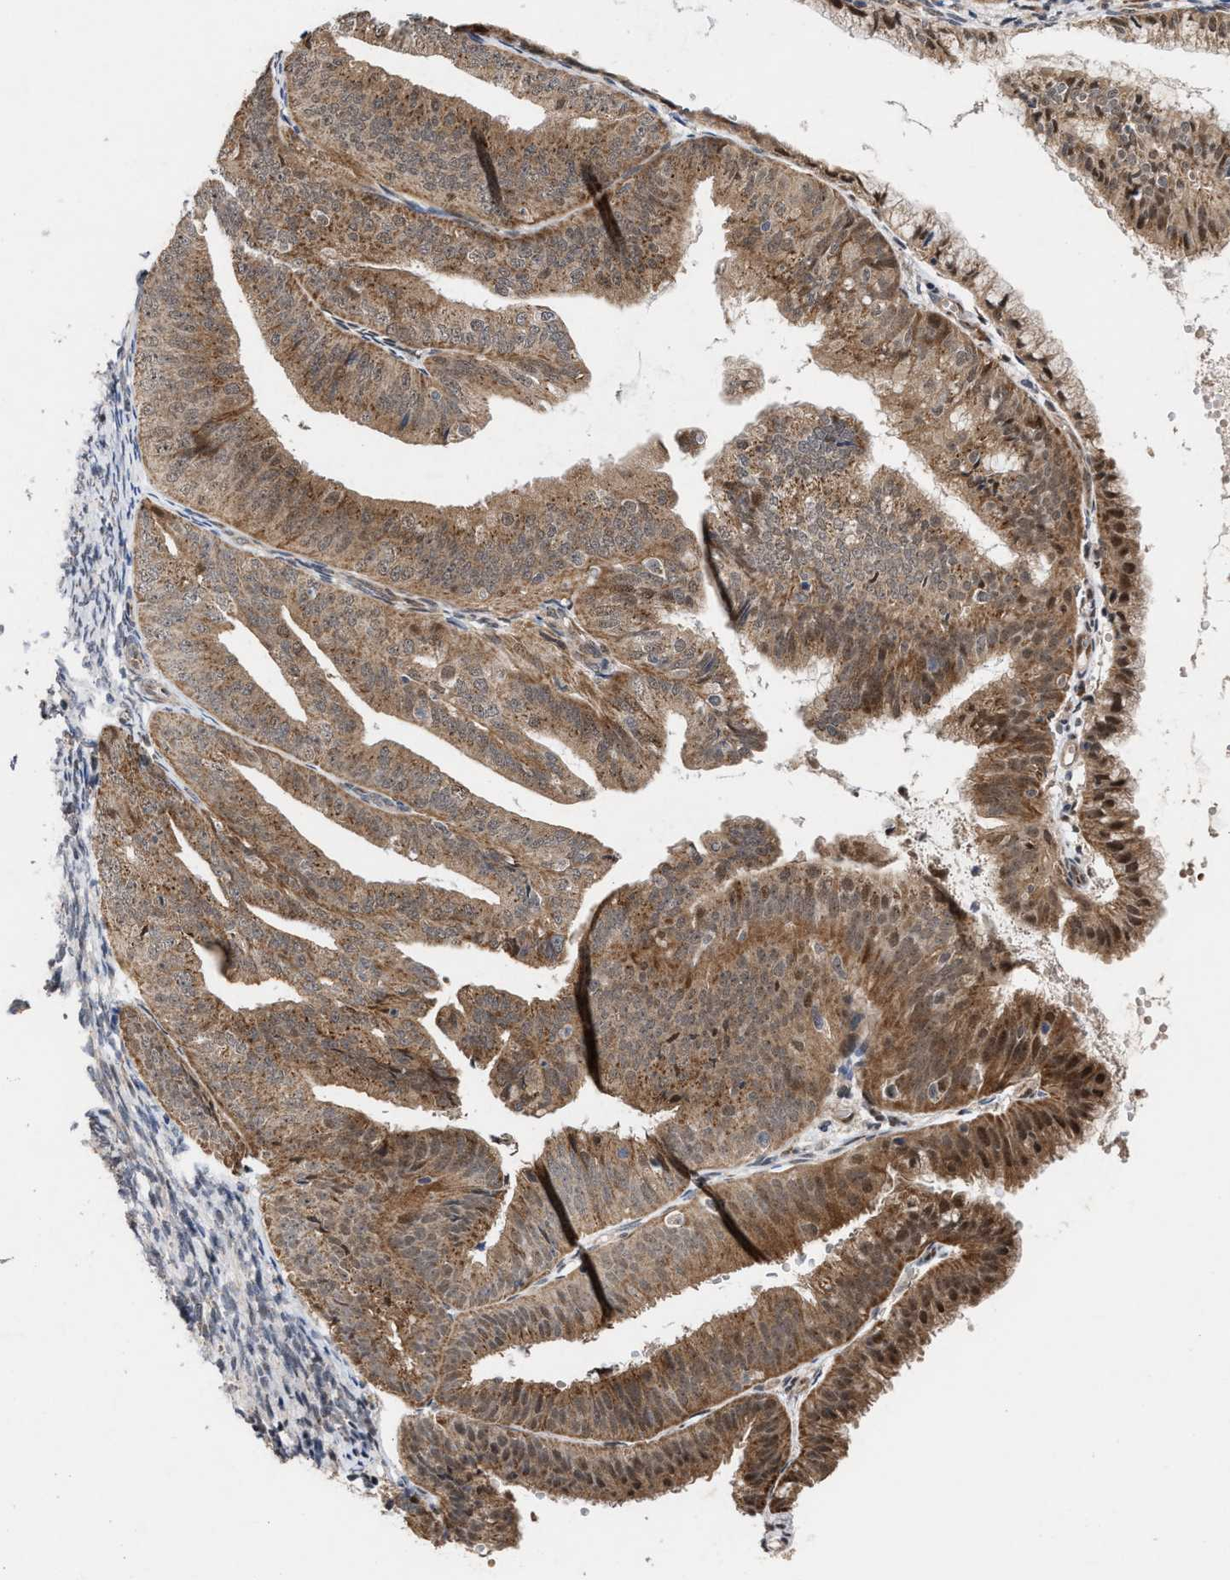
{"staining": {"intensity": "moderate", "quantity": ">75%", "location": "cytoplasmic/membranous"}, "tissue": "endometrial cancer", "cell_type": "Tumor cells", "image_type": "cancer", "snomed": [{"axis": "morphology", "description": "Adenocarcinoma, NOS"}, {"axis": "topography", "description": "Endometrium"}], "caption": "Immunohistochemical staining of human adenocarcinoma (endometrial) shows moderate cytoplasmic/membranous protein positivity in about >75% of tumor cells.", "gene": "MKNK2", "patient": {"sex": "female", "age": 63}}